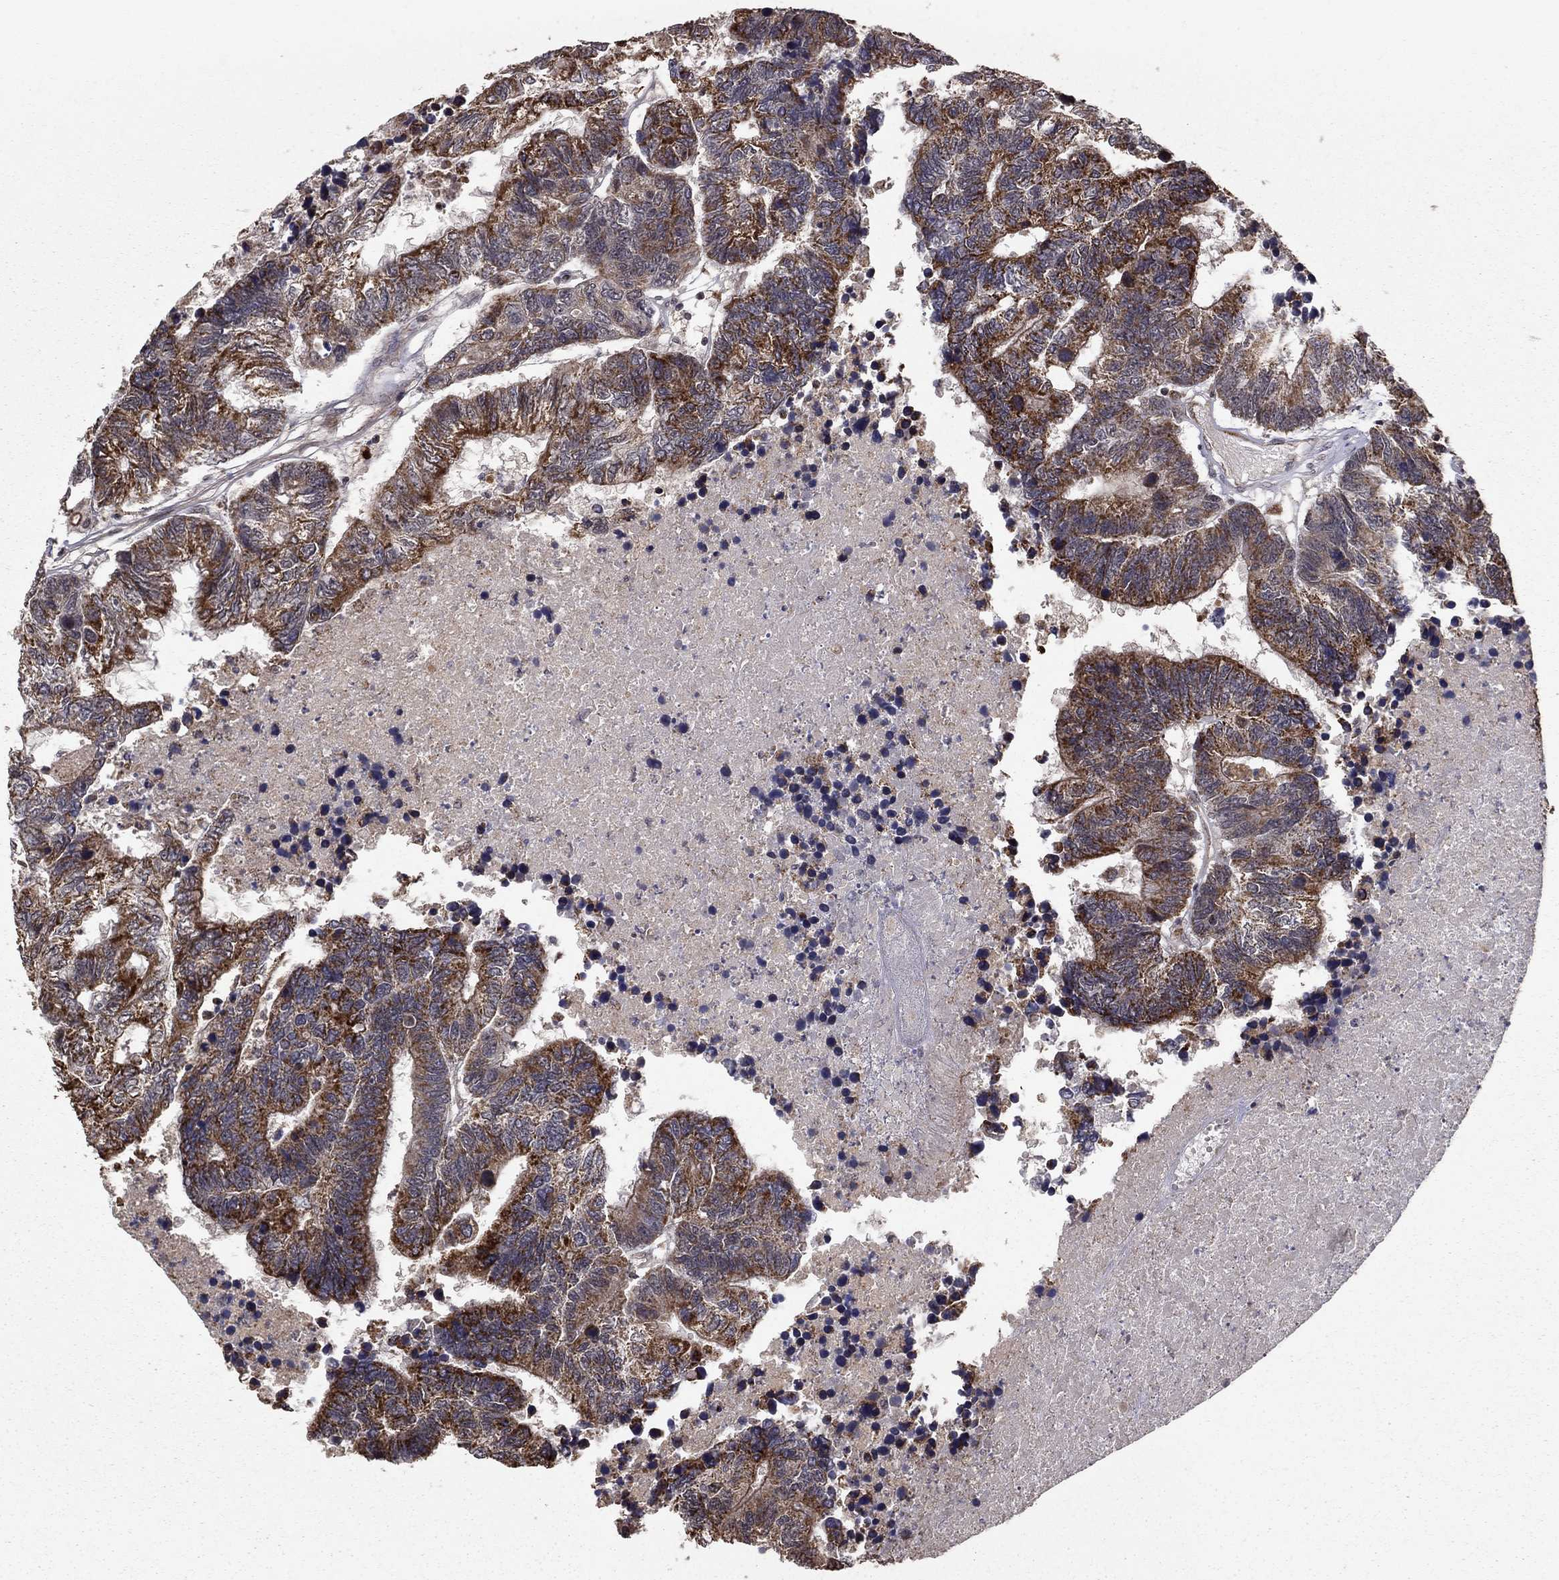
{"staining": {"intensity": "strong", "quantity": ">75%", "location": "cytoplasmic/membranous"}, "tissue": "colorectal cancer", "cell_type": "Tumor cells", "image_type": "cancer", "snomed": [{"axis": "morphology", "description": "Adenocarcinoma, NOS"}, {"axis": "topography", "description": "Colon"}], "caption": "Protein expression analysis of colorectal cancer demonstrates strong cytoplasmic/membranous staining in about >75% of tumor cells.", "gene": "ACOT13", "patient": {"sex": "female", "age": 48}}